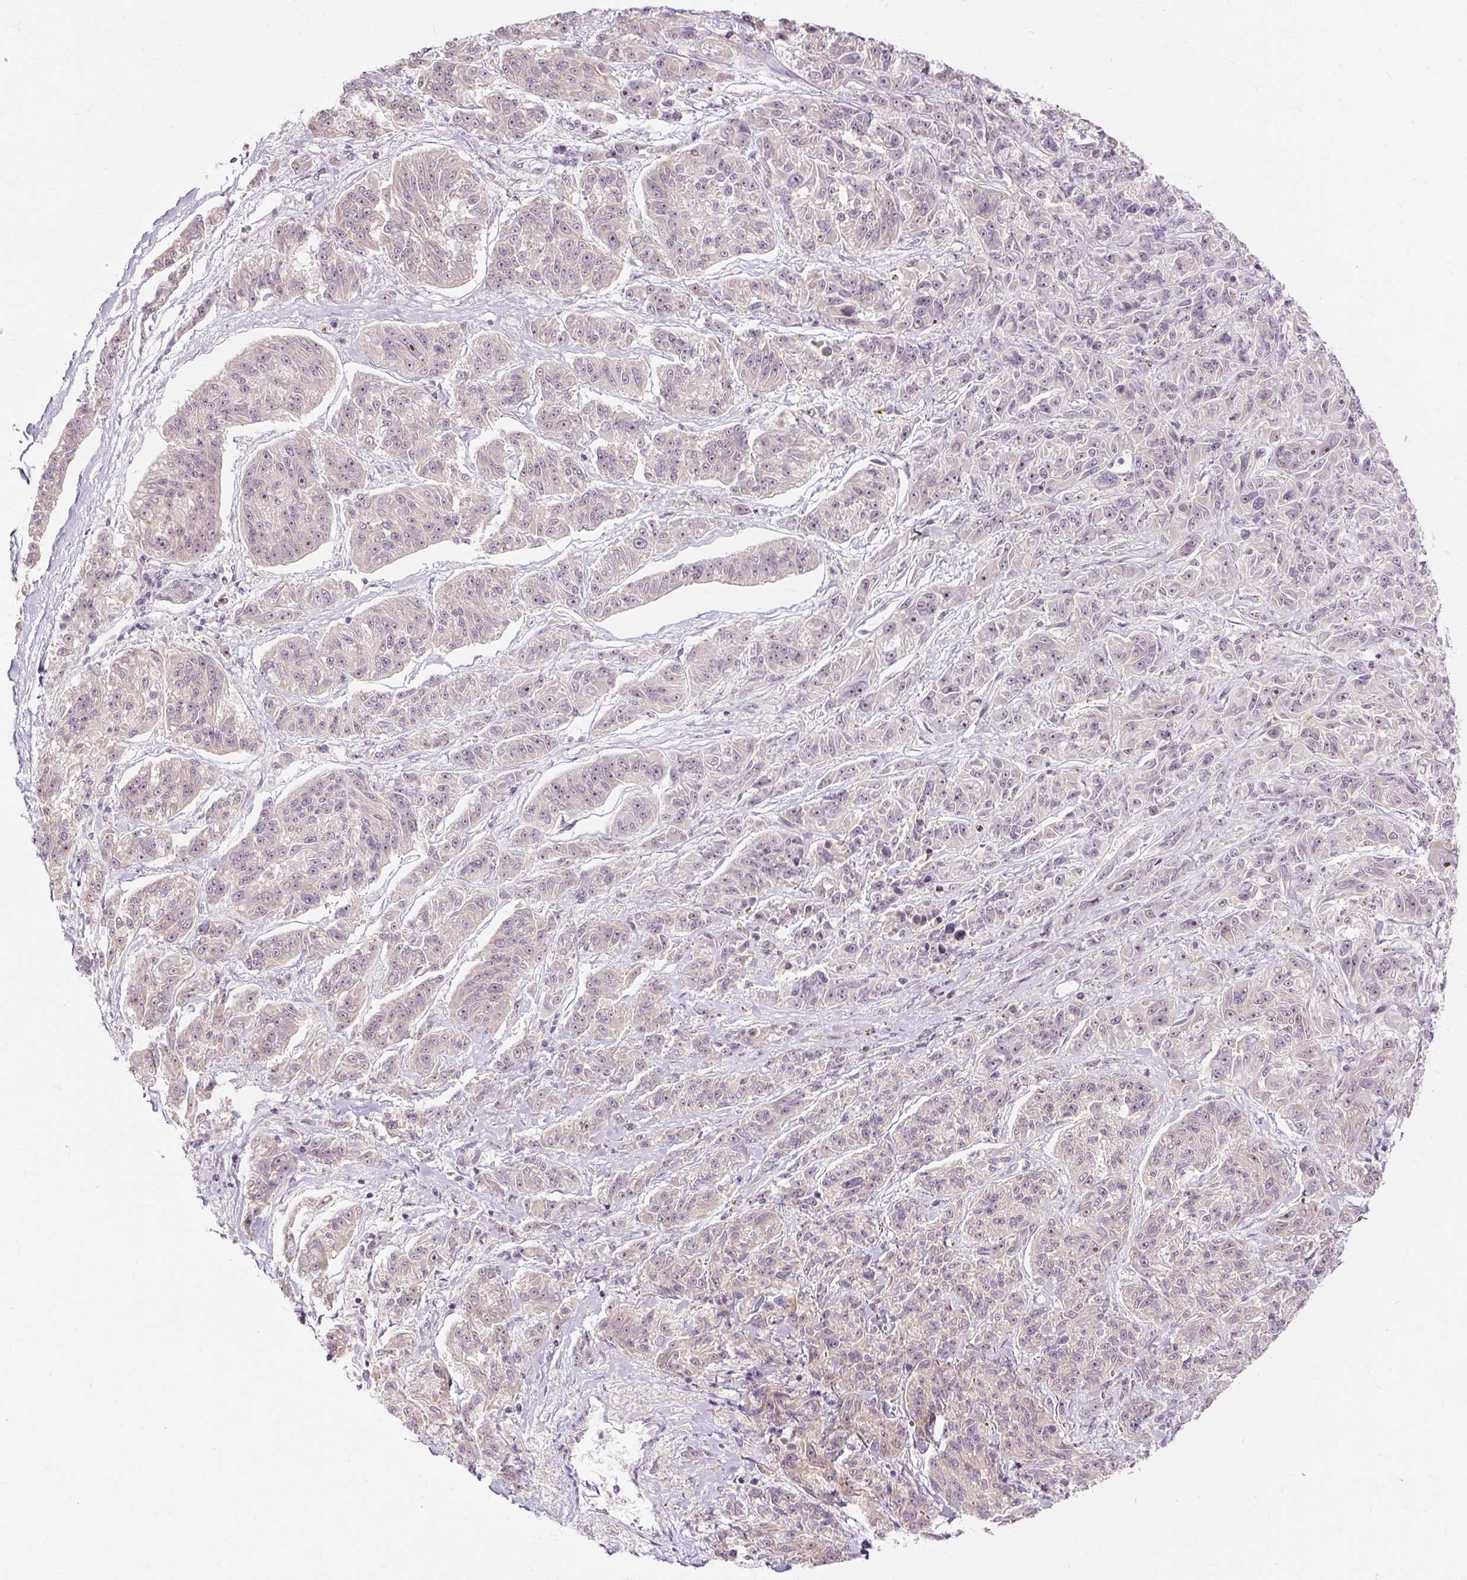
{"staining": {"intensity": "weak", "quantity": "25%-75%", "location": "nuclear"}, "tissue": "melanoma", "cell_type": "Tumor cells", "image_type": "cancer", "snomed": [{"axis": "morphology", "description": "Malignant melanoma, NOS"}, {"axis": "topography", "description": "Skin"}], "caption": "Melanoma stained for a protein demonstrates weak nuclear positivity in tumor cells.", "gene": "MMACHC", "patient": {"sex": "male", "age": 53}}